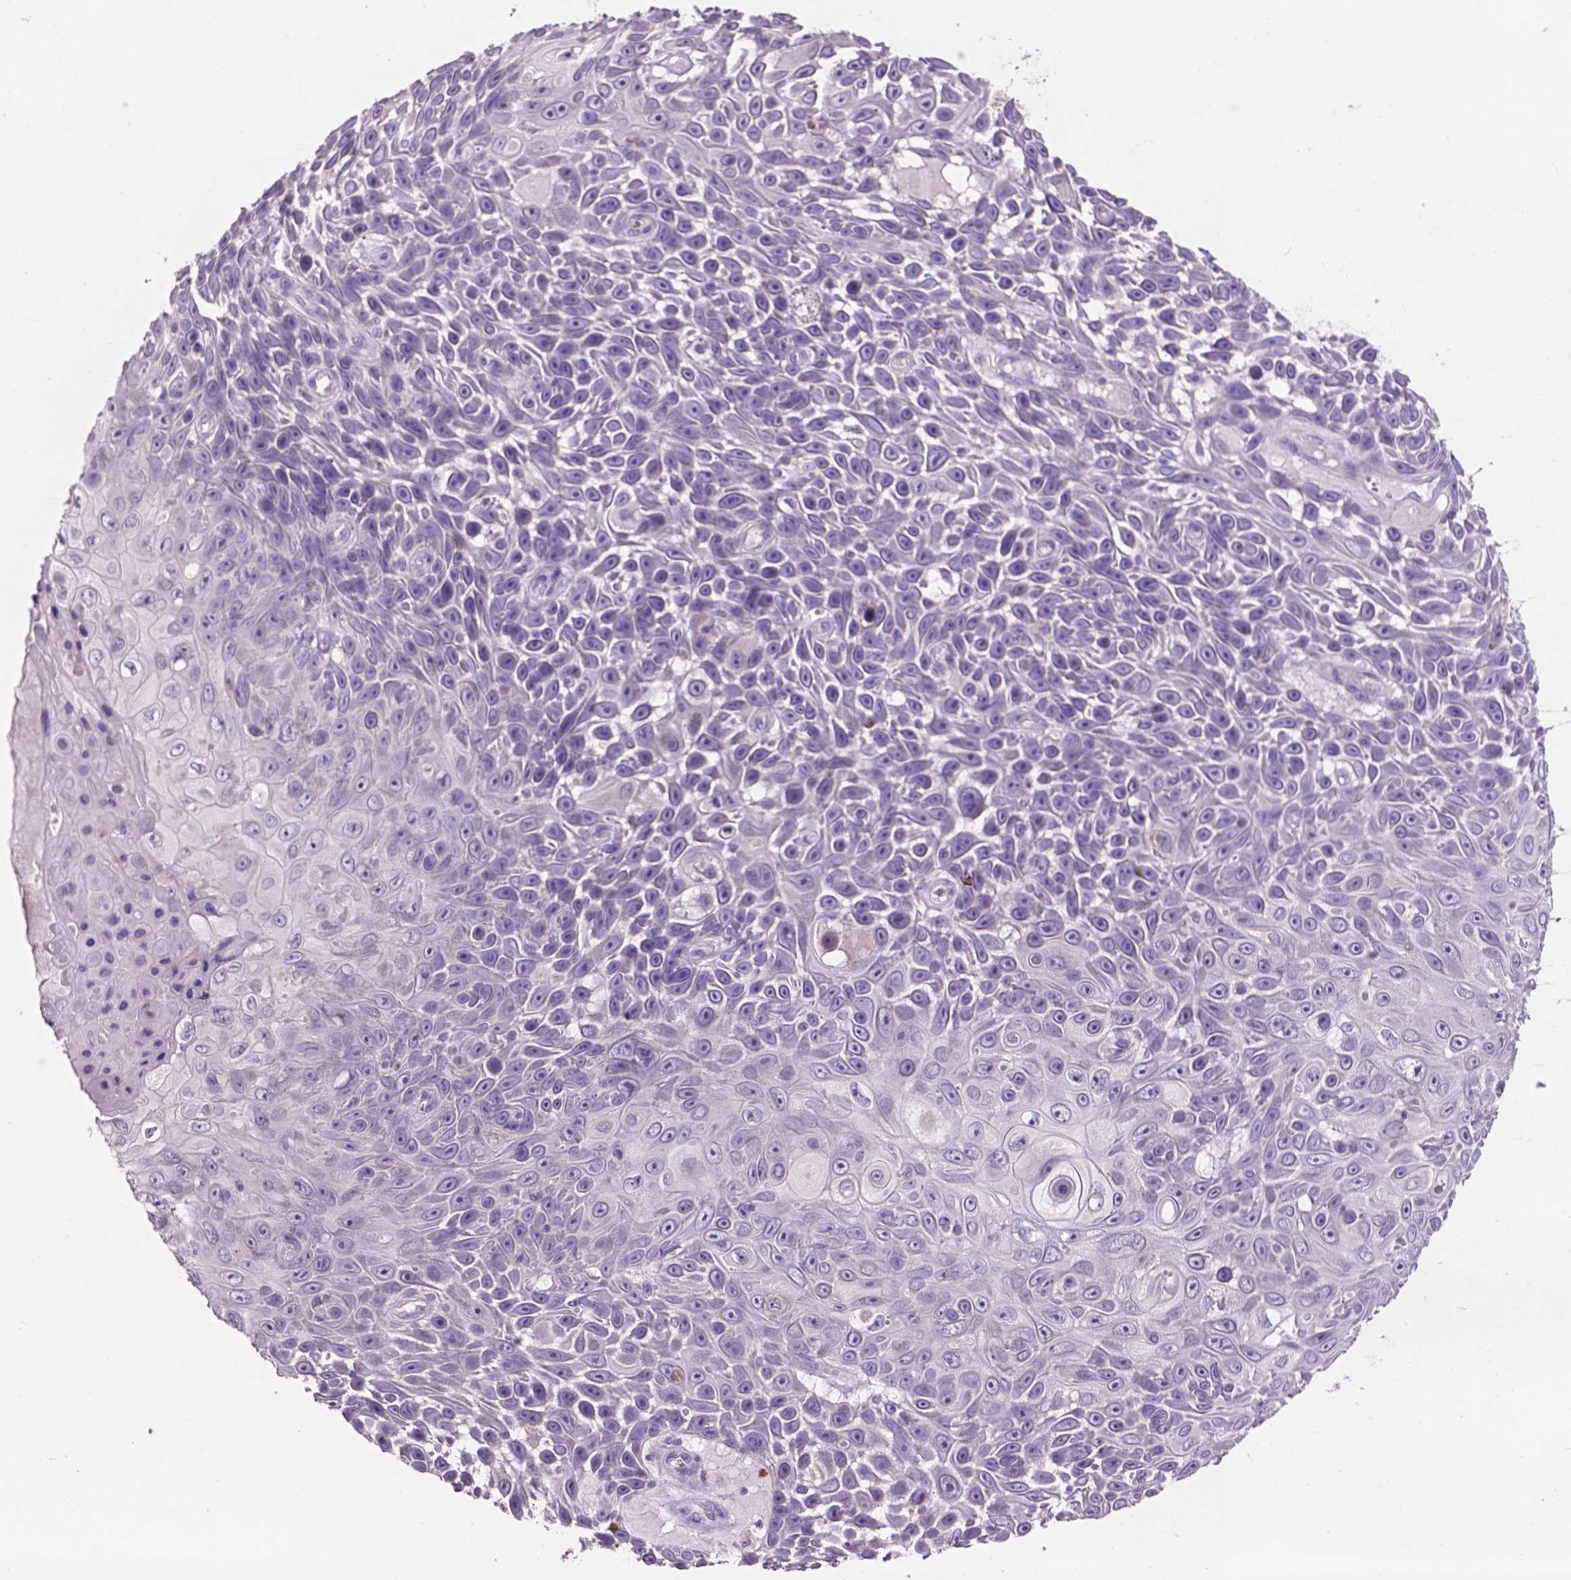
{"staining": {"intensity": "negative", "quantity": "none", "location": "none"}, "tissue": "skin cancer", "cell_type": "Tumor cells", "image_type": "cancer", "snomed": [{"axis": "morphology", "description": "Squamous cell carcinoma, NOS"}, {"axis": "topography", "description": "Skin"}], "caption": "IHC image of neoplastic tissue: squamous cell carcinoma (skin) stained with DAB exhibits no significant protein positivity in tumor cells.", "gene": "PLSCR1", "patient": {"sex": "male", "age": 82}}